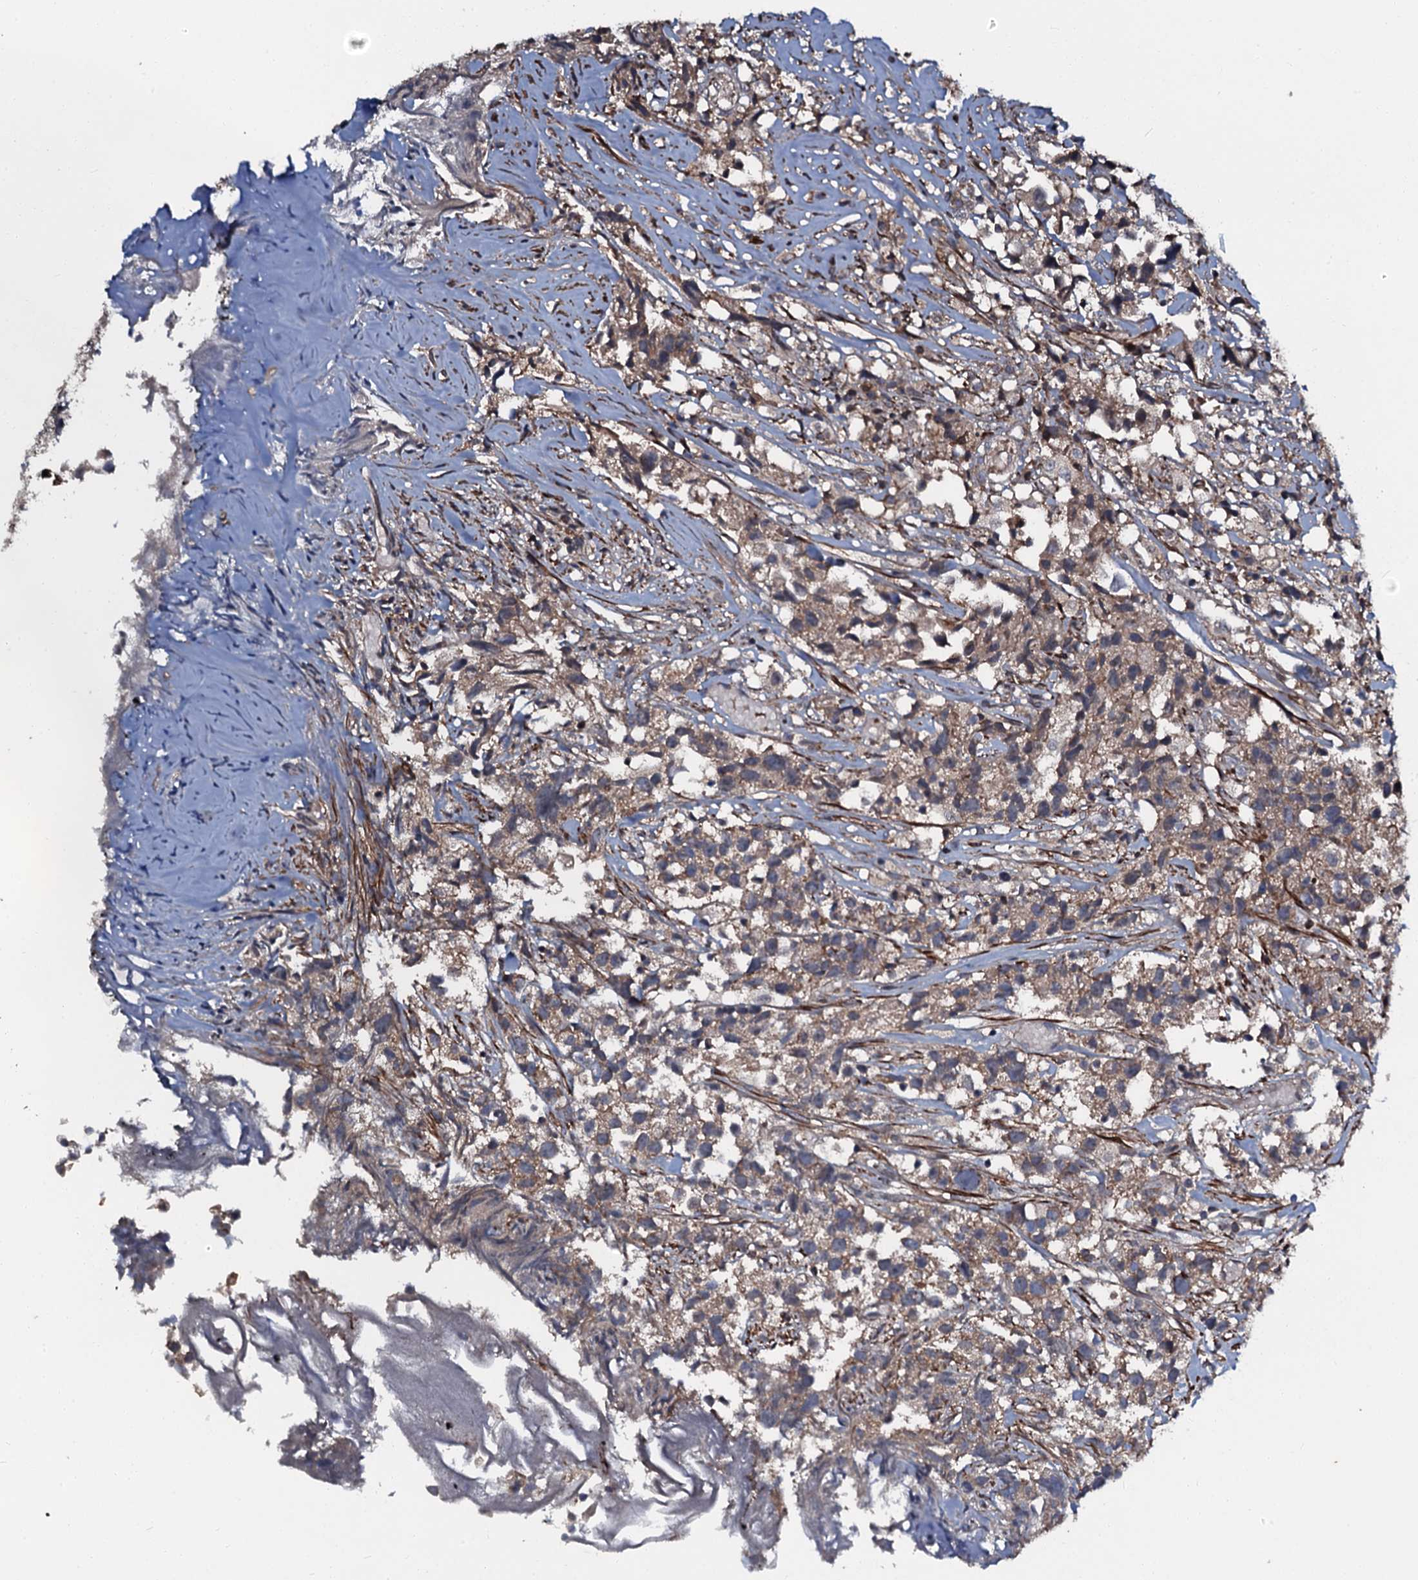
{"staining": {"intensity": "weak", "quantity": "25%-75%", "location": "cytoplasmic/membranous"}, "tissue": "urothelial cancer", "cell_type": "Tumor cells", "image_type": "cancer", "snomed": [{"axis": "morphology", "description": "Urothelial carcinoma, High grade"}, {"axis": "topography", "description": "Urinary bladder"}], "caption": "Immunohistochemical staining of high-grade urothelial carcinoma reveals low levels of weak cytoplasmic/membranous expression in approximately 25%-75% of tumor cells.", "gene": "N4BP1", "patient": {"sex": "female", "age": 75}}